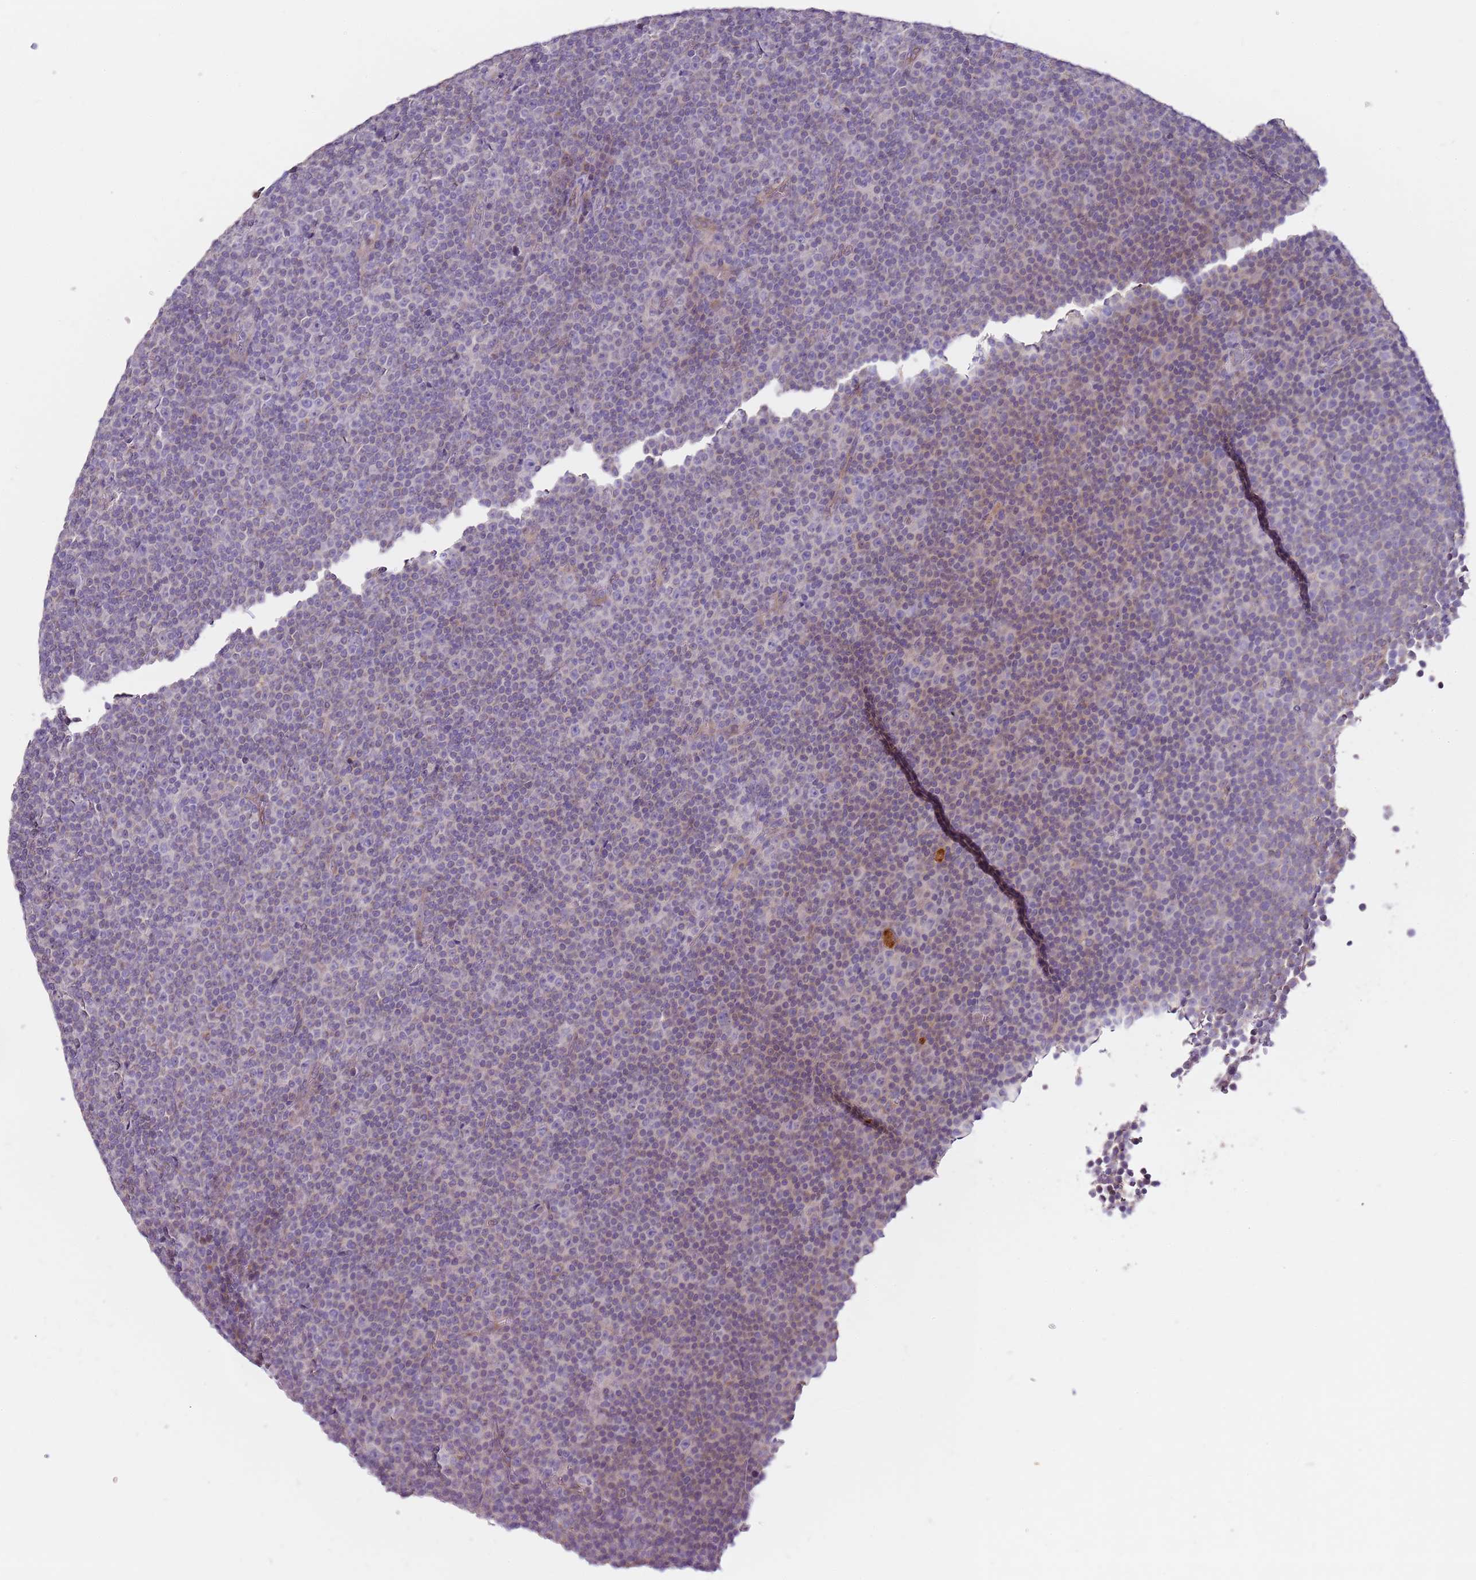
{"staining": {"intensity": "weak", "quantity": "<25%", "location": "cytoplasmic/membranous"}, "tissue": "lymphoma", "cell_type": "Tumor cells", "image_type": "cancer", "snomed": [{"axis": "morphology", "description": "Malignant lymphoma, non-Hodgkin's type, Low grade"}, {"axis": "topography", "description": "Lymph node"}], "caption": "This is an immunohistochemistry (IHC) histopathology image of human lymphoma. There is no expression in tumor cells.", "gene": "TBC1D9", "patient": {"sex": "female", "age": 67}}